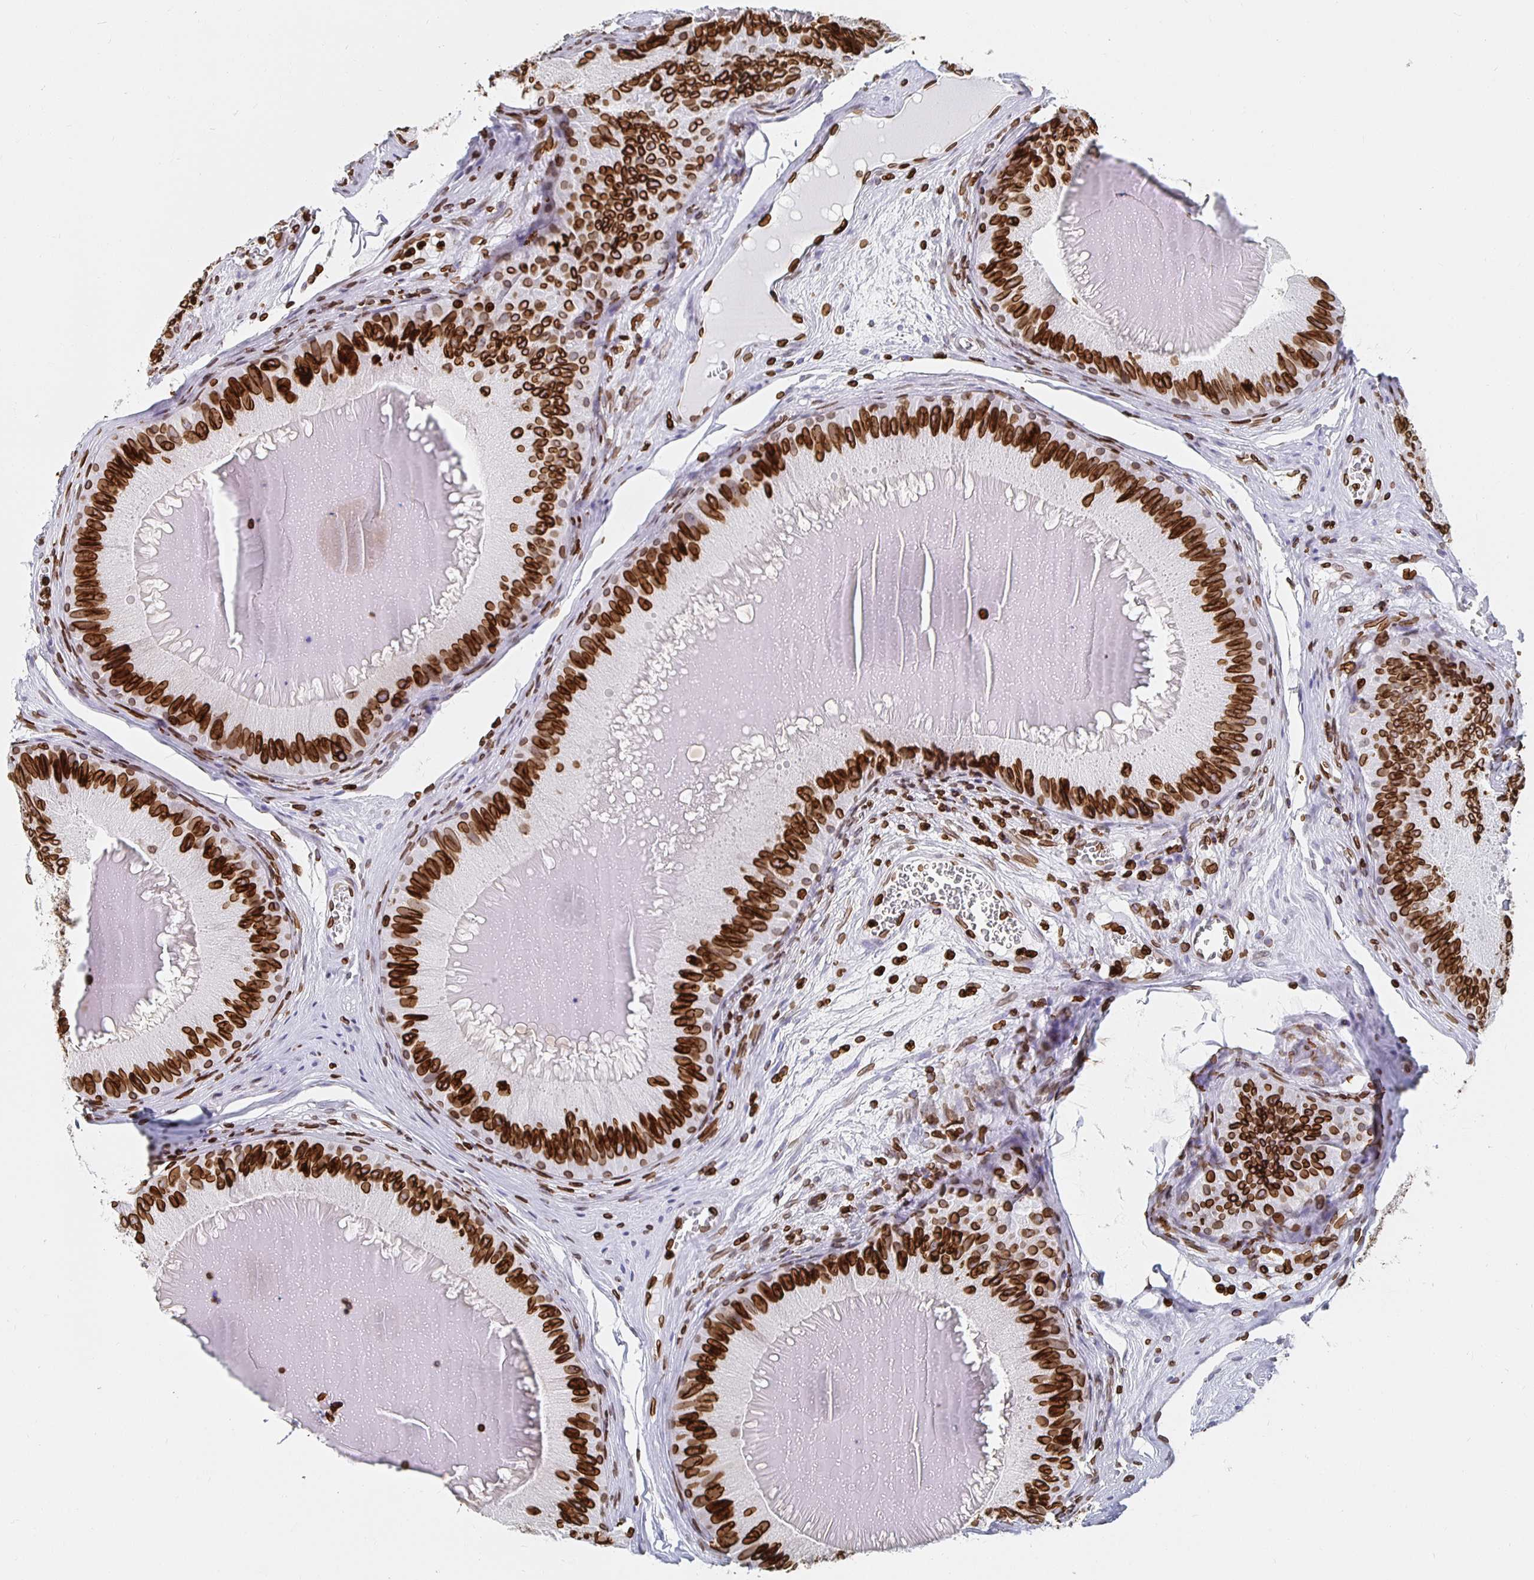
{"staining": {"intensity": "strong", "quantity": ">75%", "location": "cytoplasmic/membranous,nuclear"}, "tissue": "epididymis", "cell_type": "Glandular cells", "image_type": "normal", "snomed": [{"axis": "morphology", "description": "Normal tissue, NOS"}, {"axis": "topography", "description": "Epididymis, spermatic cord, NOS"}], "caption": "A brown stain labels strong cytoplasmic/membranous,nuclear staining of a protein in glandular cells of normal human epididymis. The staining was performed using DAB to visualize the protein expression in brown, while the nuclei were stained in blue with hematoxylin (Magnification: 20x).", "gene": "LMNB1", "patient": {"sex": "male", "age": 39}}